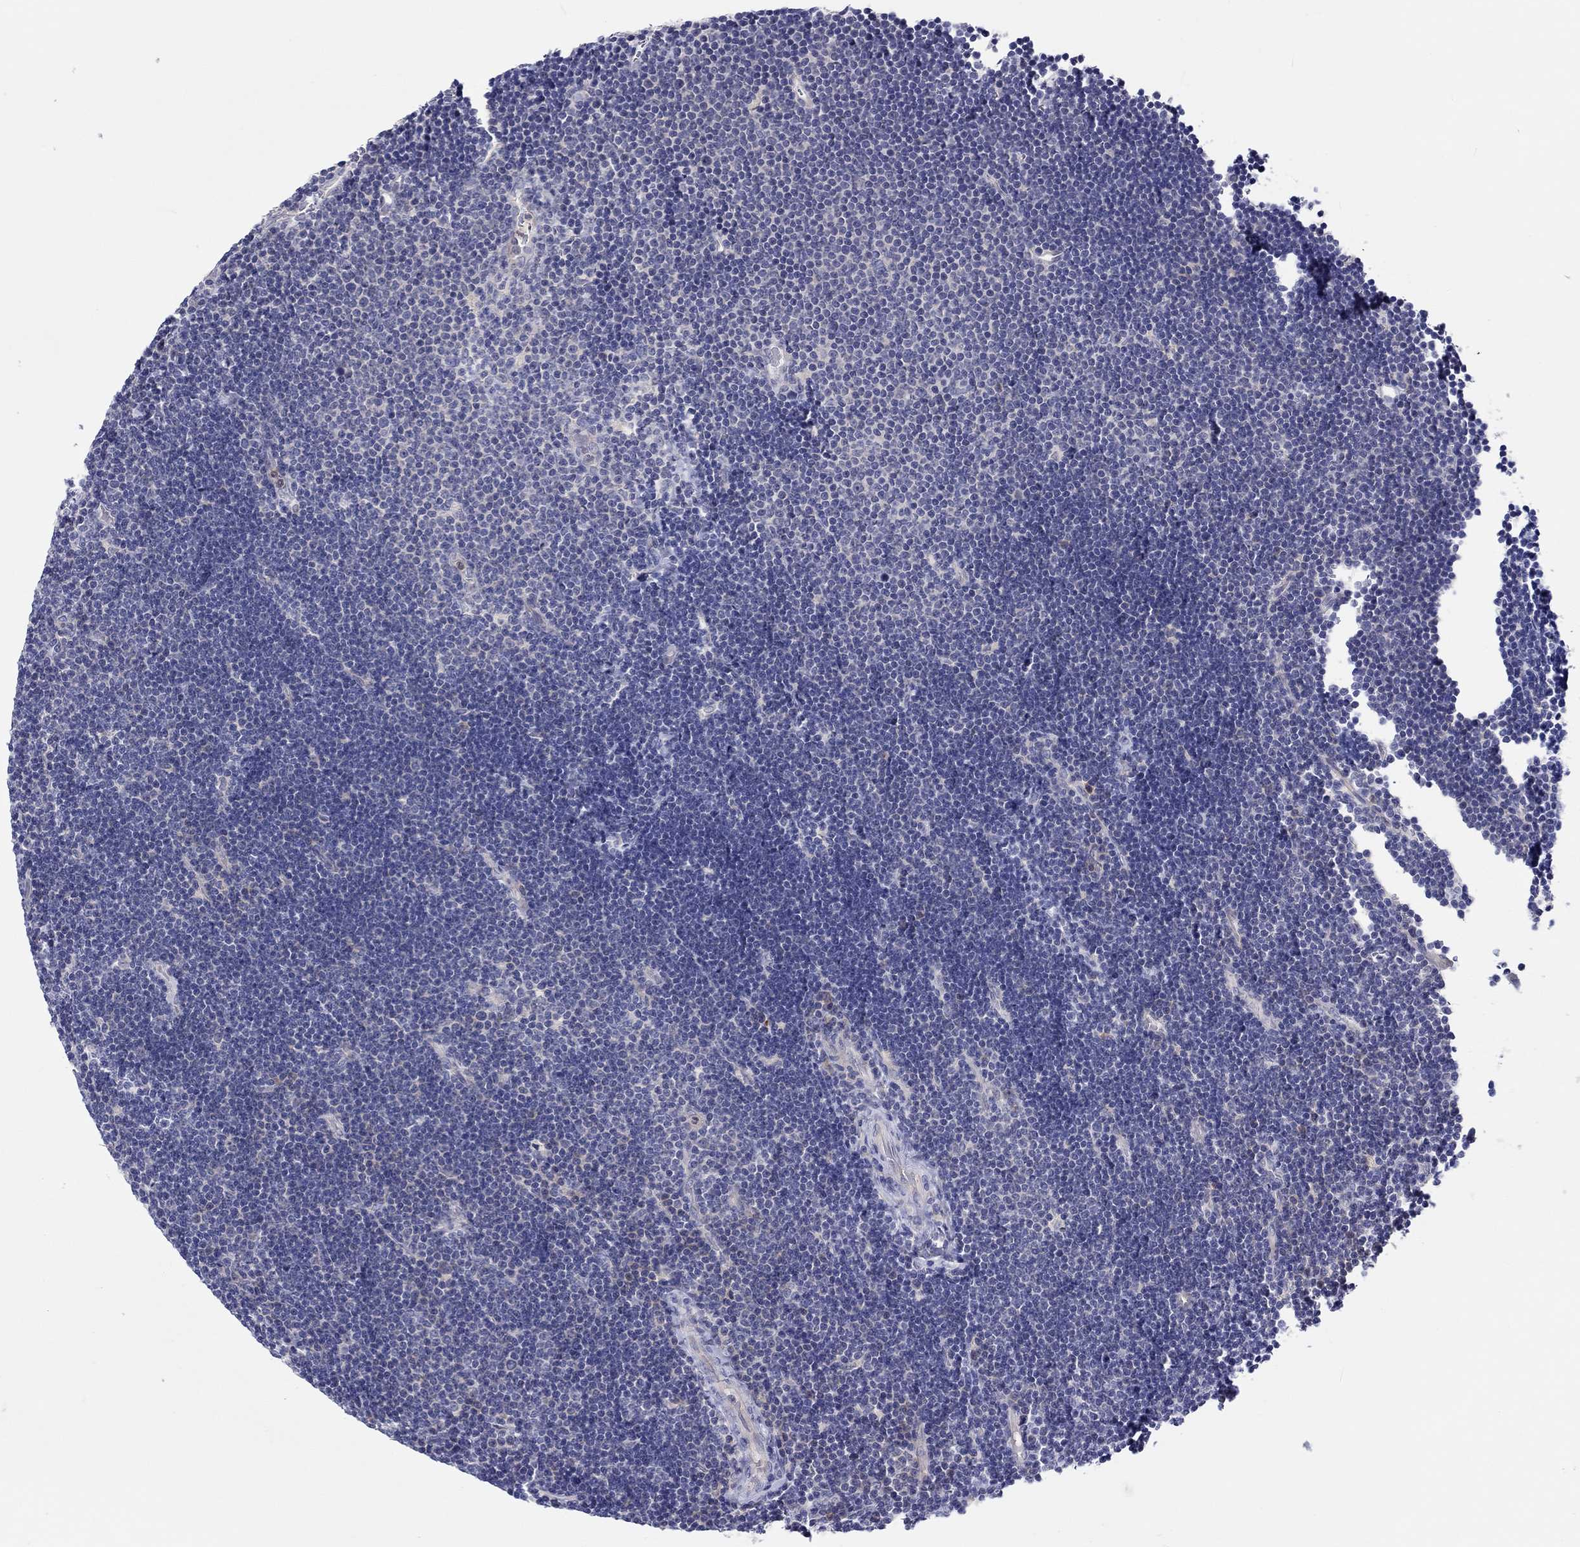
{"staining": {"intensity": "negative", "quantity": "none", "location": "none"}, "tissue": "lymphoma", "cell_type": "Tumor cells", "image_type": "cancer", "snomed": [{"axis": "morphology", "description": "Malignant lymphoma, non-Hodgkin's type, Low grade"}, {"axis": "topography", "description": "Brain"}], "caption": "Immunohistochemistry (IHC) of low-grade malignant lymphoma, non-Hodgkin's type demonstrates no staining in tumor cells.", "gene": "ABCG4", "patient": {"sex": "female", "age": 66}}